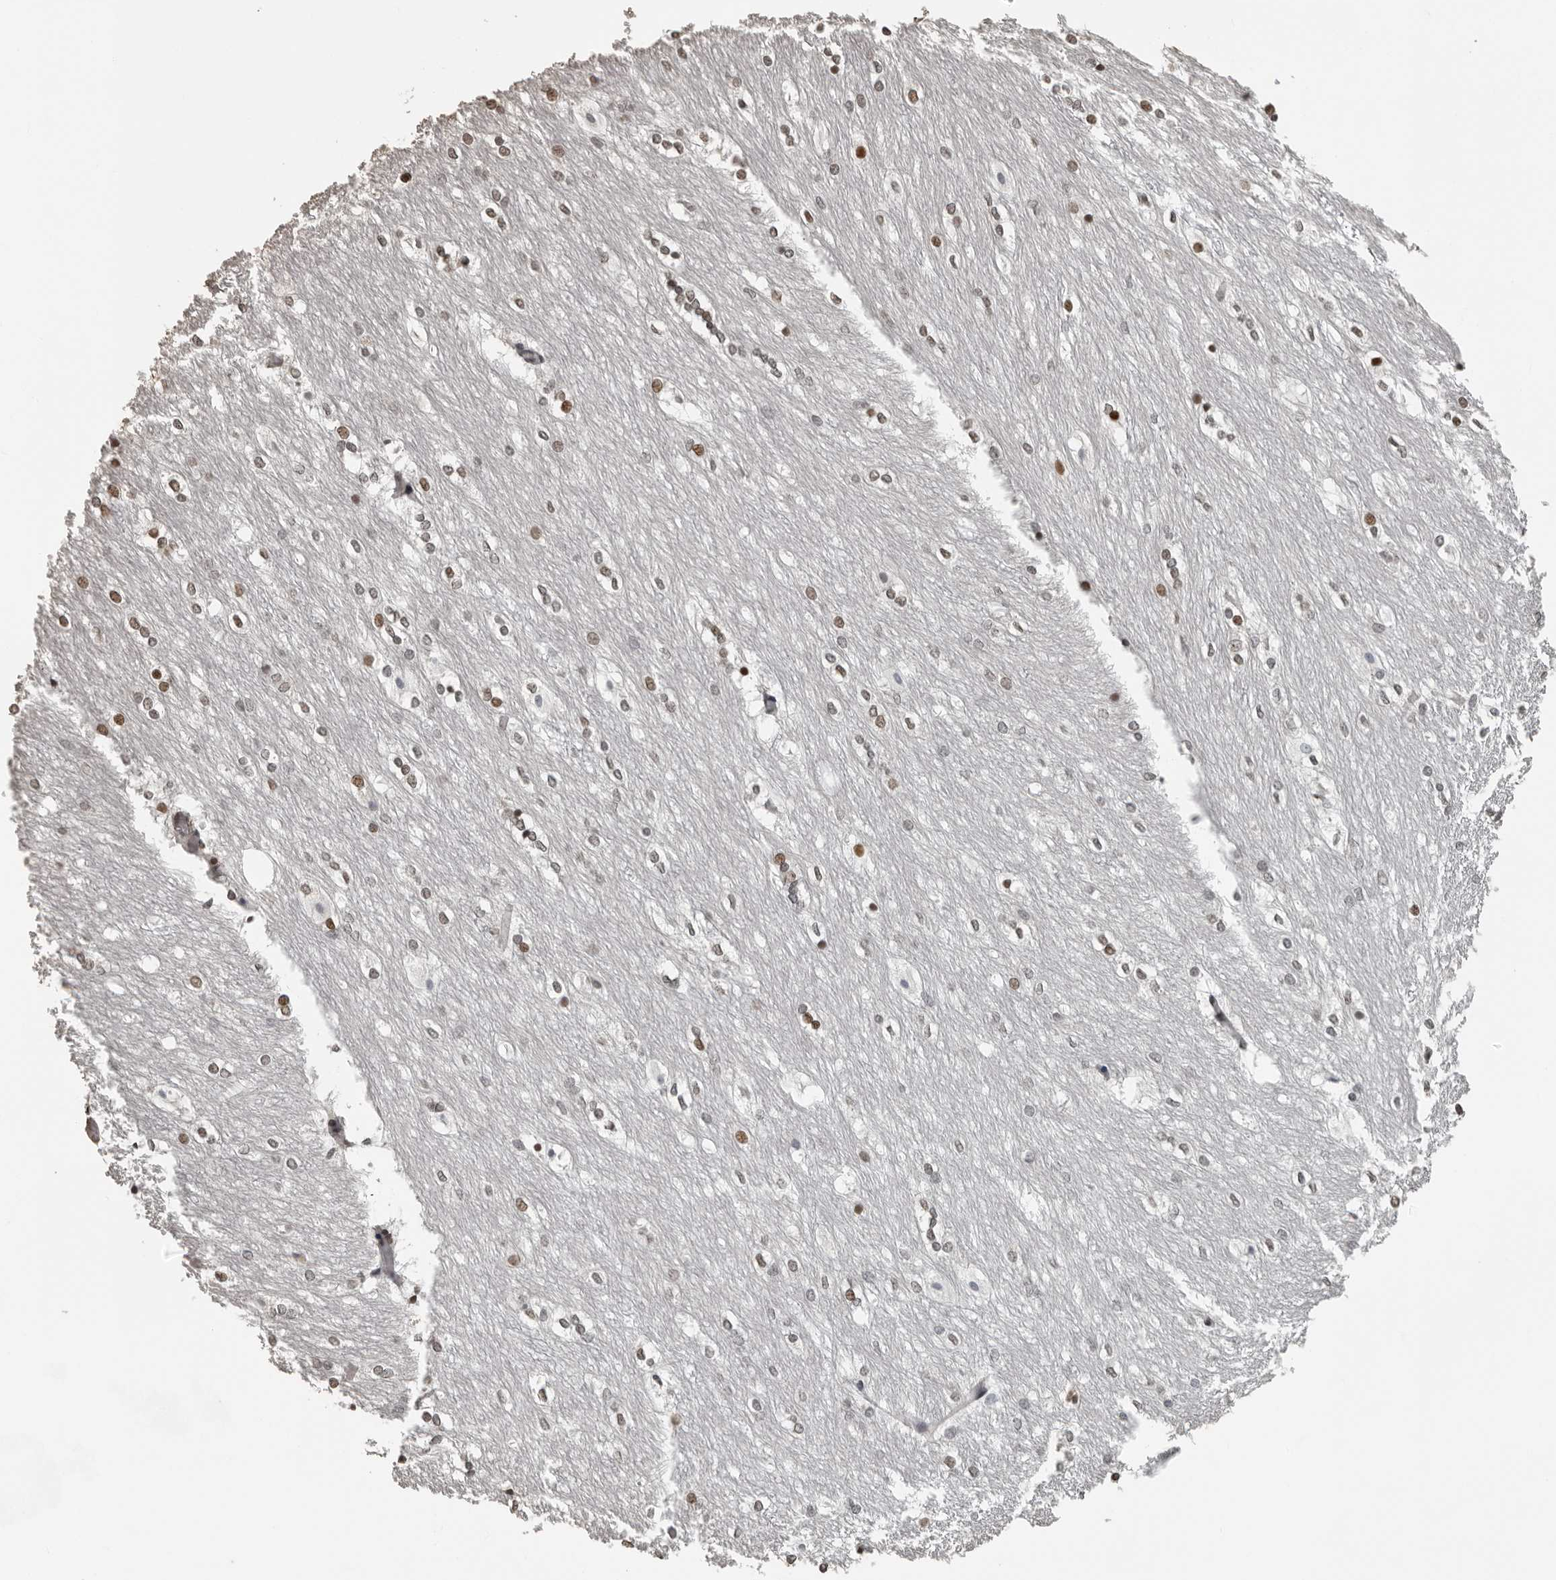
{"staining": {"intensity": "moderate", "quantity": "<25%", "location": "nuclear"}, "tissue": "caudate", "cell_type": "Glial cells", "image_type": "normal", "snomed": [{"axis": "morphology", "description": "Normal tissue, NOS"}, {"axis": "topography", "description": "Lateral ventricle wall"}], "caption": "Moderate nuclear positivity for a protein is seen in approximately <25% of glial cells of normal caudate using immunohistochemistry.", "gene": "ORC1", "patient": {"sex": "female", "age": 19}}